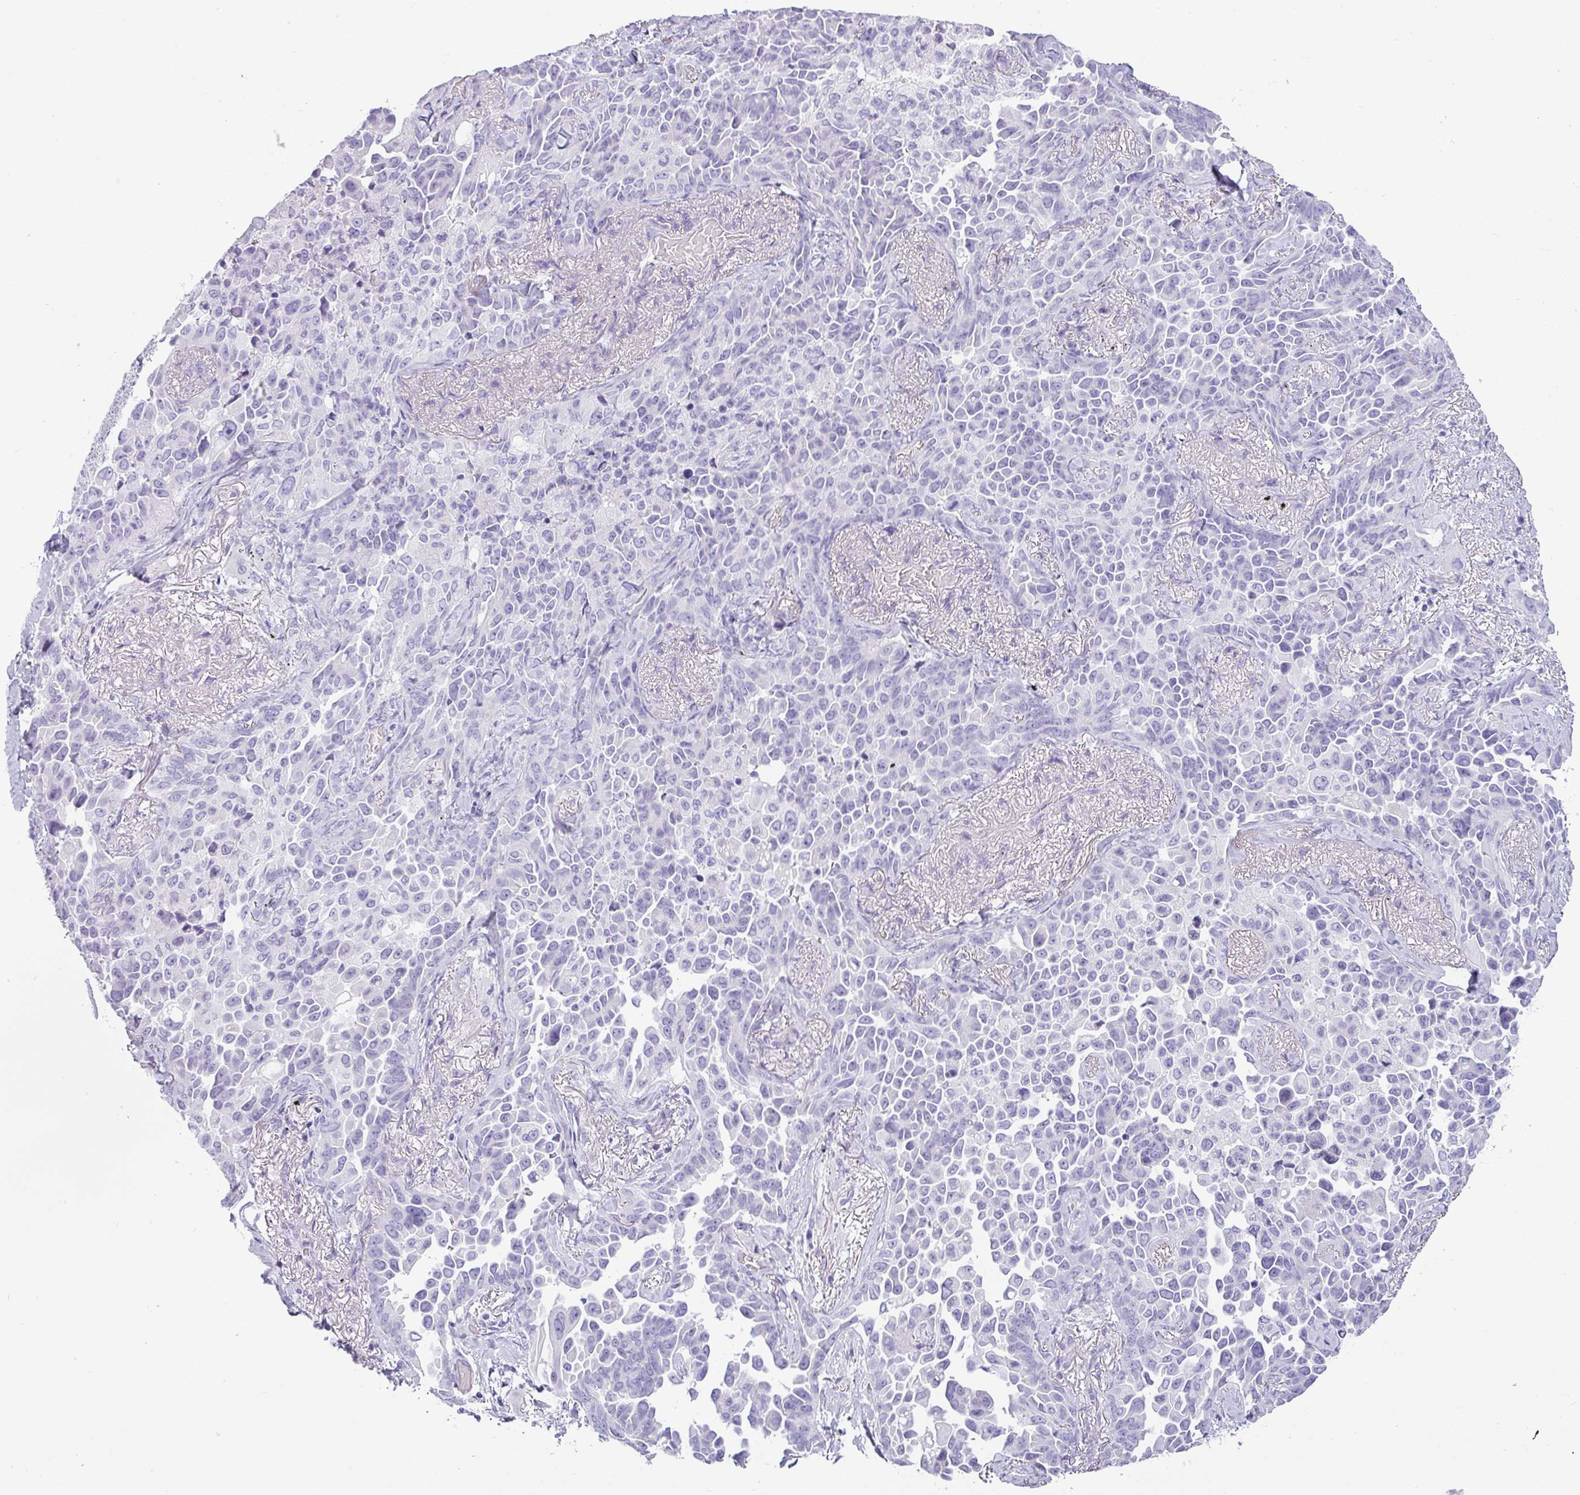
{"staining": {"intensity": "negative", "quantity": "none", "location": "none"}, "tissue": "lung cancer", "cell_type": "Tumor cells", "image_type": "cancer", "snomed": [{"axis": "morphology", "description": "Adenocarcinoma, NOS"}, {"axis": "topography", "description": "Lung"}], "caption": "Immunohistochemistry (IHC) of human lung adenocarcinoma displays no expression in tumor cells.", "gene": "VCY1B", "patient": {"sex": "female", "age": 67}}